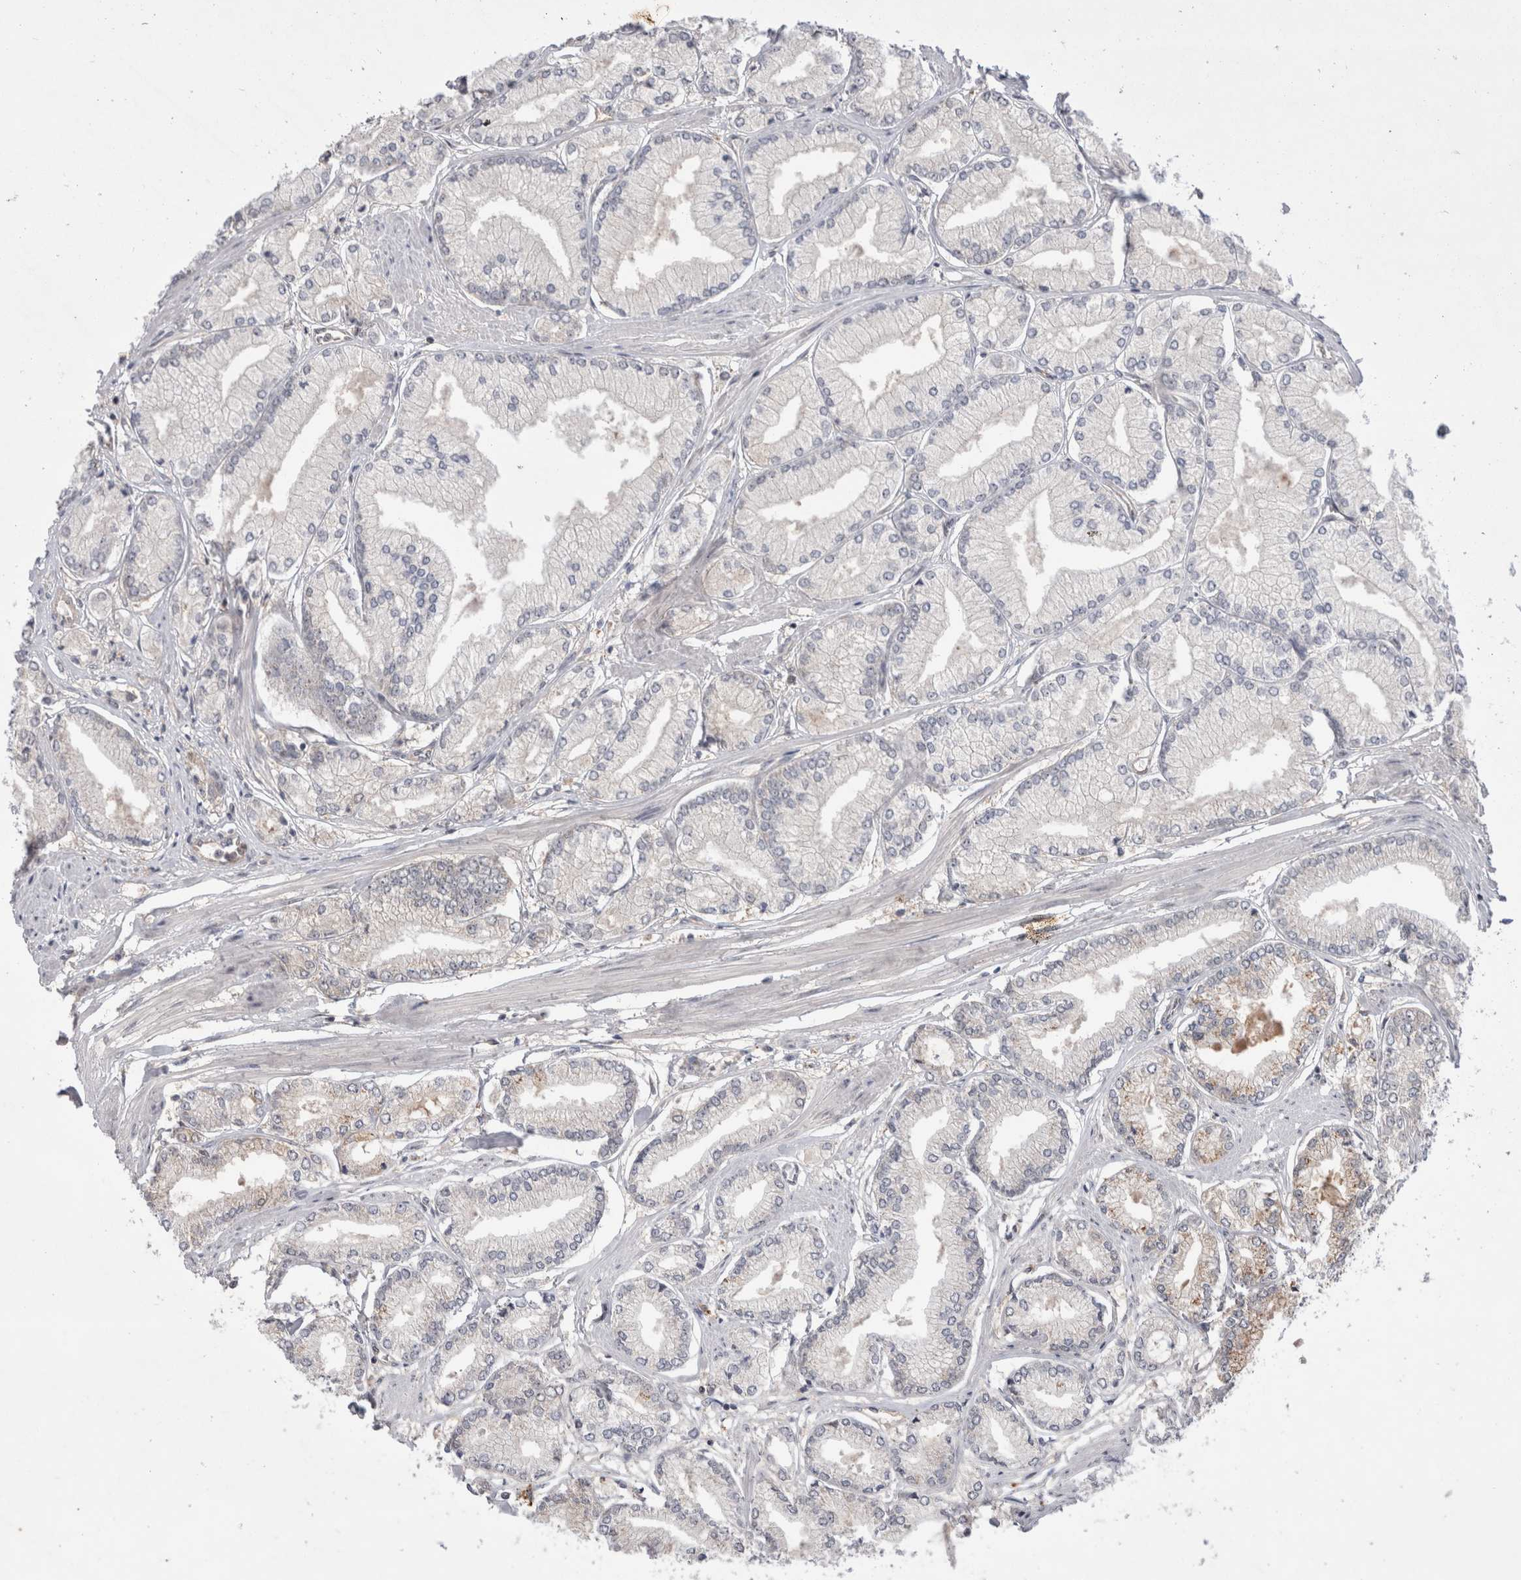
{"staining": {"intensity": "negative", "quantity": "none", "location": "none"}, "tissue": "prostate cancer", "cell_type": "Tumor cells", "image_type": "cancer", "snomed": [{"axis": "morphology", "description": "Adenocarcinoma, Low grade"}, {"axis": "topography", "description": "Prostate"}], "caption": "Immunohistochemical staining of human prostate low-grade adenocarcinoma shows no significant positivity in tumor cells.", "gene": "MRPL37", "patient": {"sex": "male", "age": 52}}